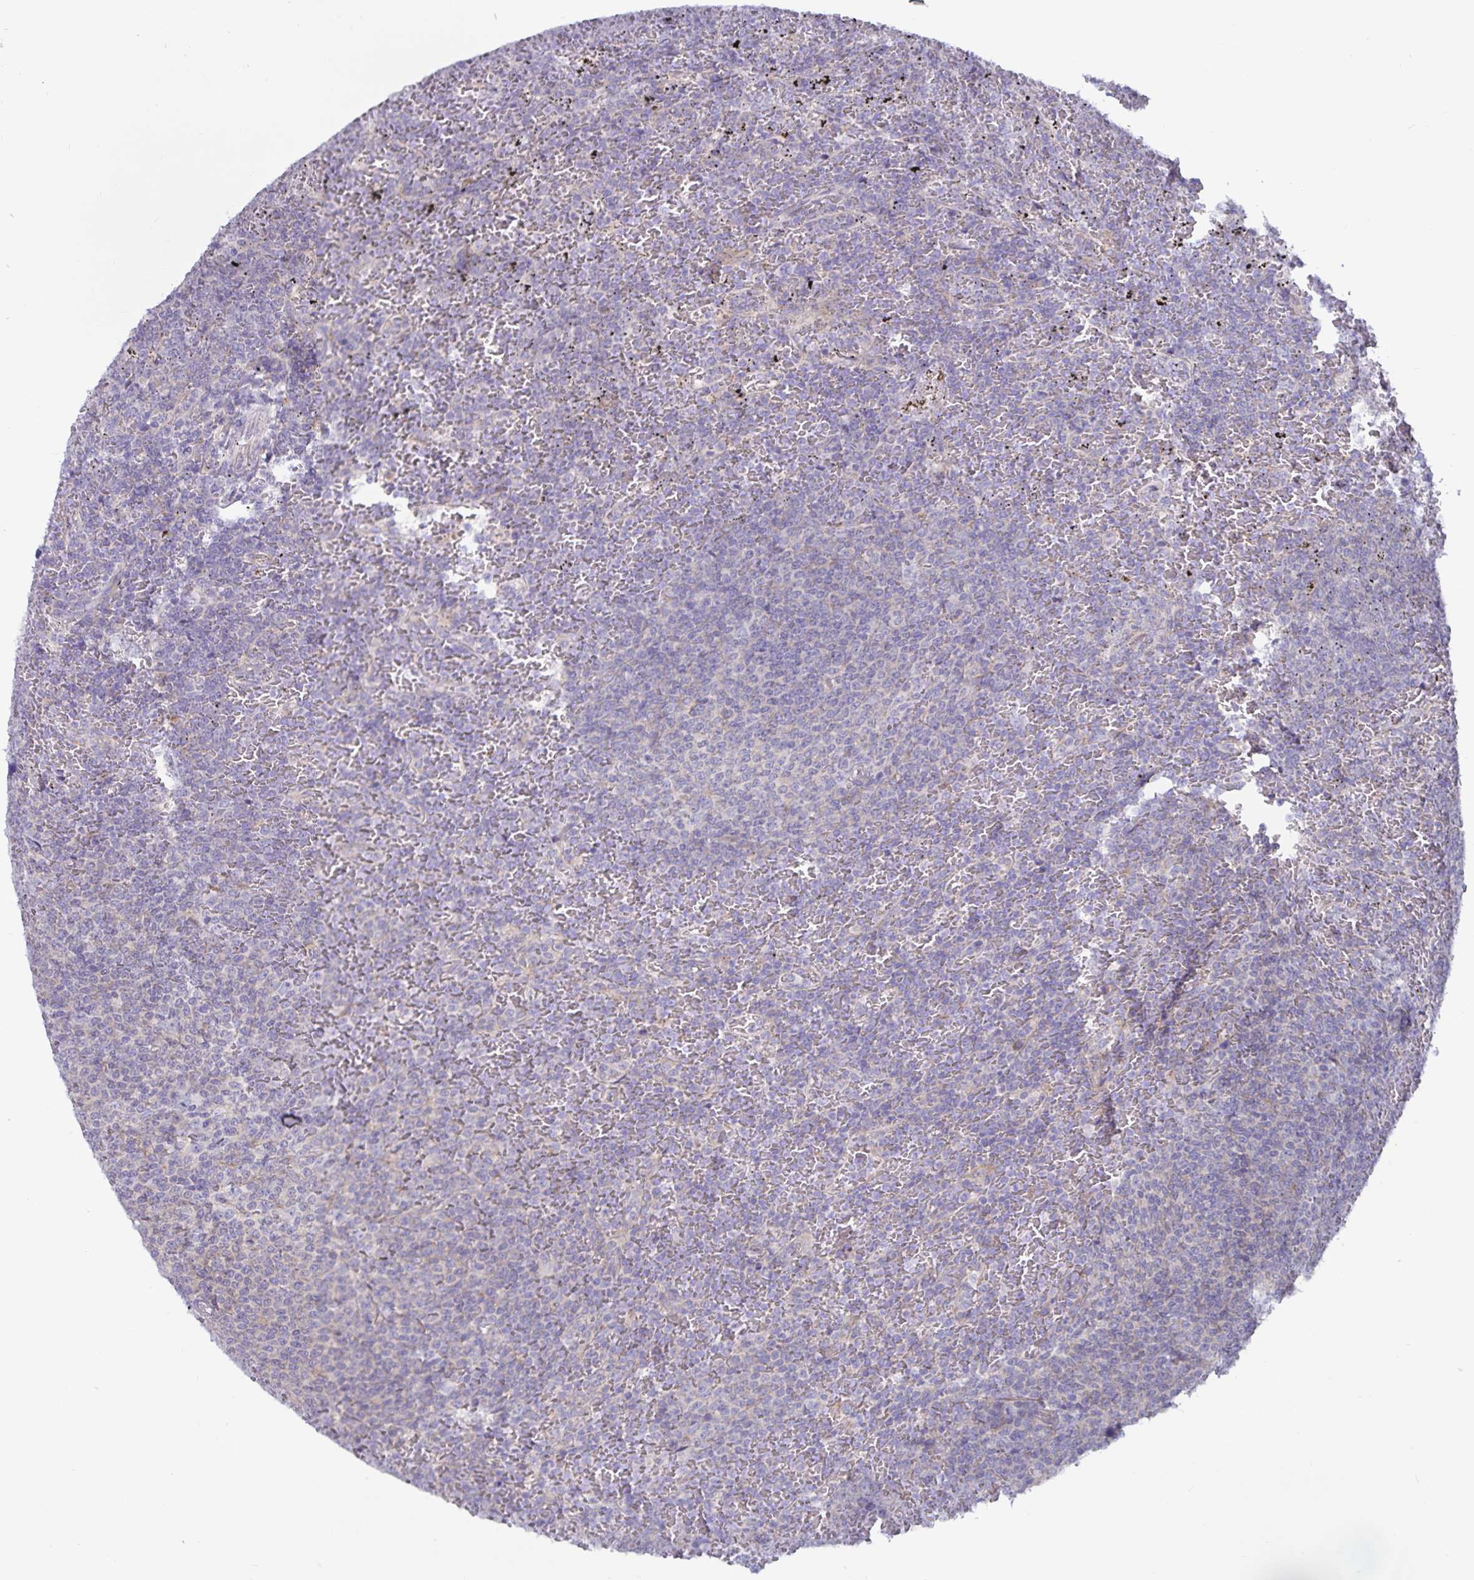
{"staining": {"intensity": "negative", "quantity": "none", "location": "none"}, "tissue": "lymphoma", "cell_type": "Tumor cells", "image_type": "cancer", "snomed": [{"axis": "morphology", "description": "Malignant lymphoma, non-Hodgkin's type, Low grade"}, {"axis": "topography", "description": "Spleen"}], "caption": "The immunohistochemistry (IHC) photomicrograph has no significant positivity in tumor cells of lymphoma tissue.", "gene": "FAM120A", "patient": {"sex": "female", "age": 77}}